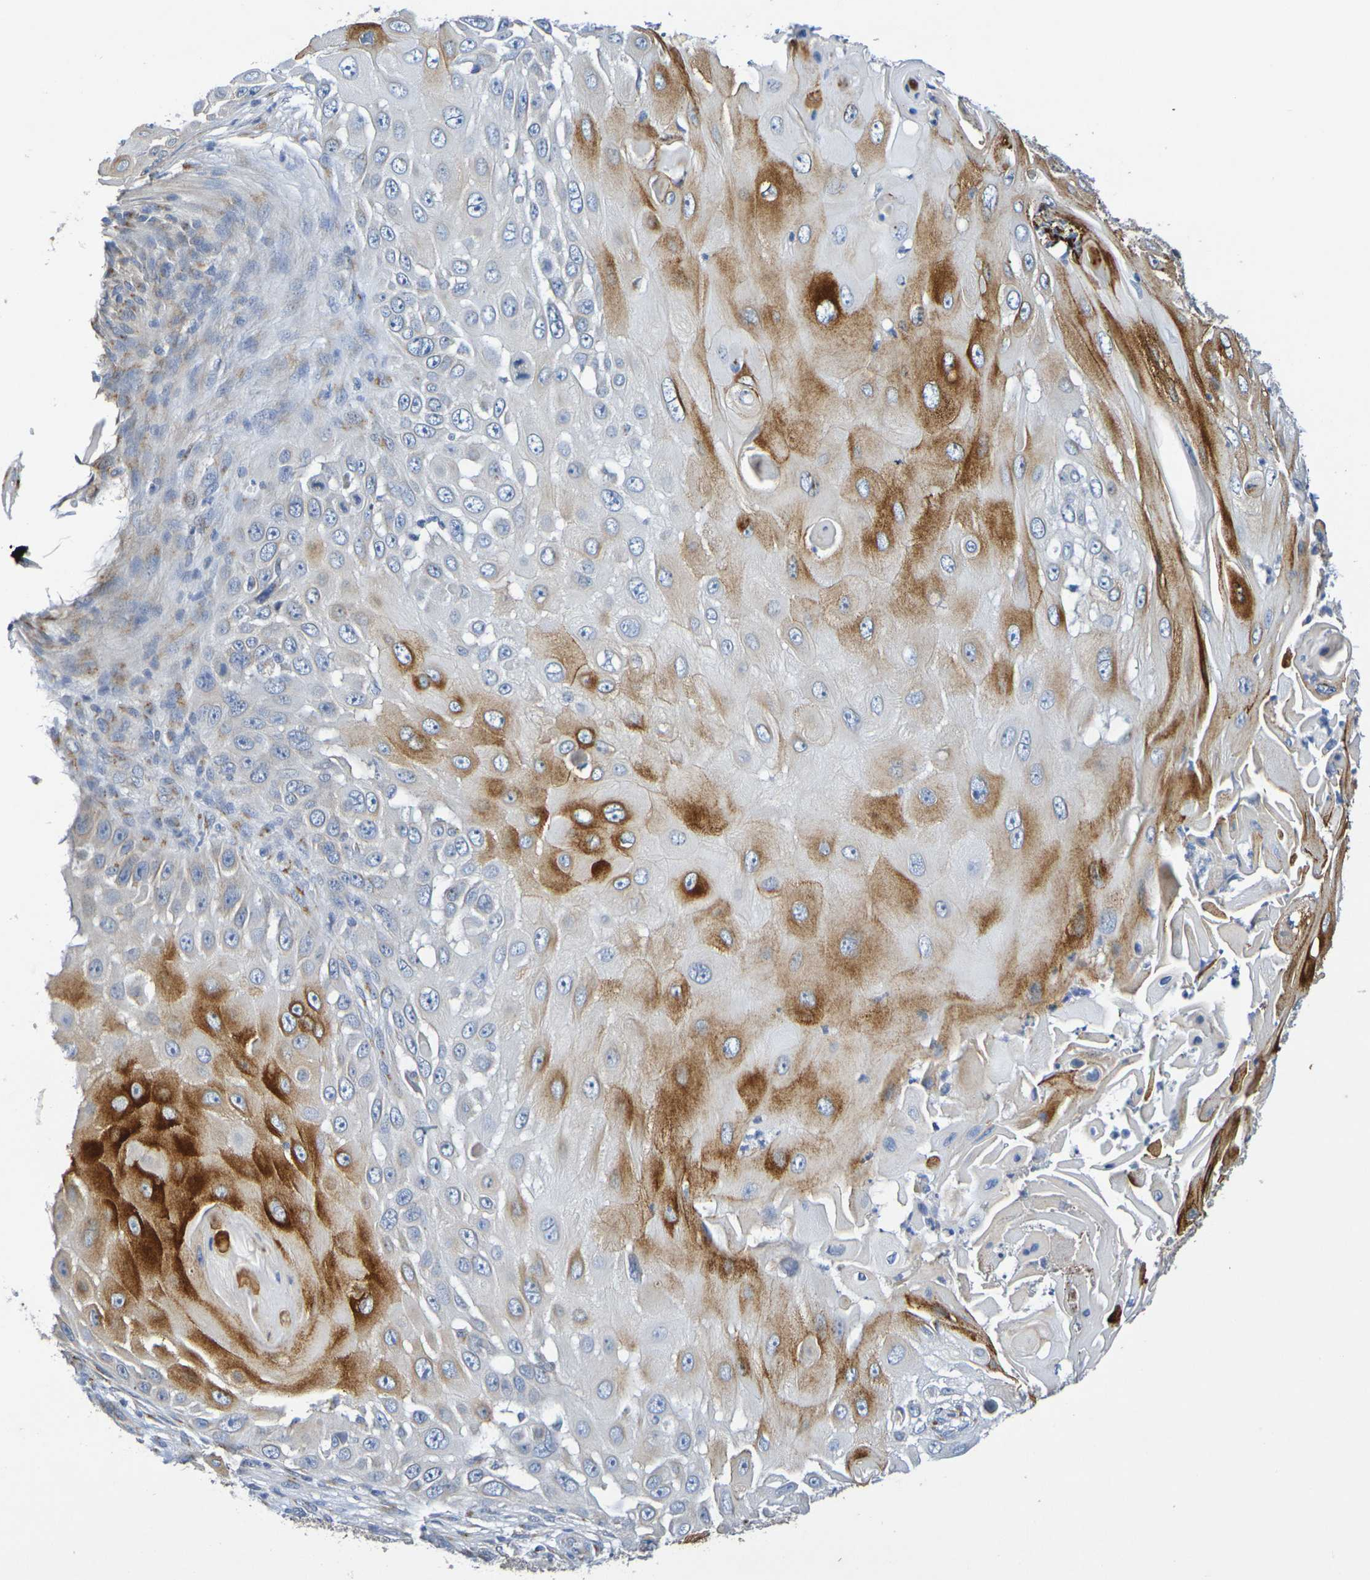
{"staining": {"intensity": "moderate", "quantity": "<25%", "location": "cytoplasmic/membranous"}, "tissue": "skin cancer", "cell_type": "Tumor cells", "image_type": "cancer", "snomed": [{"axis": "morphology", "description": "Squamous cell carcinoma, NOS"}, {"axis": "topography", "description": "Skin"}], "caption": "Squamous cell carcinoma (skin) was stained to show a protein in brown. There is low levels of moderate cytoplasmic/membranous expression in about <25% of tumor cells. (Brightfield microscopy of DAB IHC at high magnification).", "gene": "DCP2", "patient": {"sex": "female", "age": 44}}